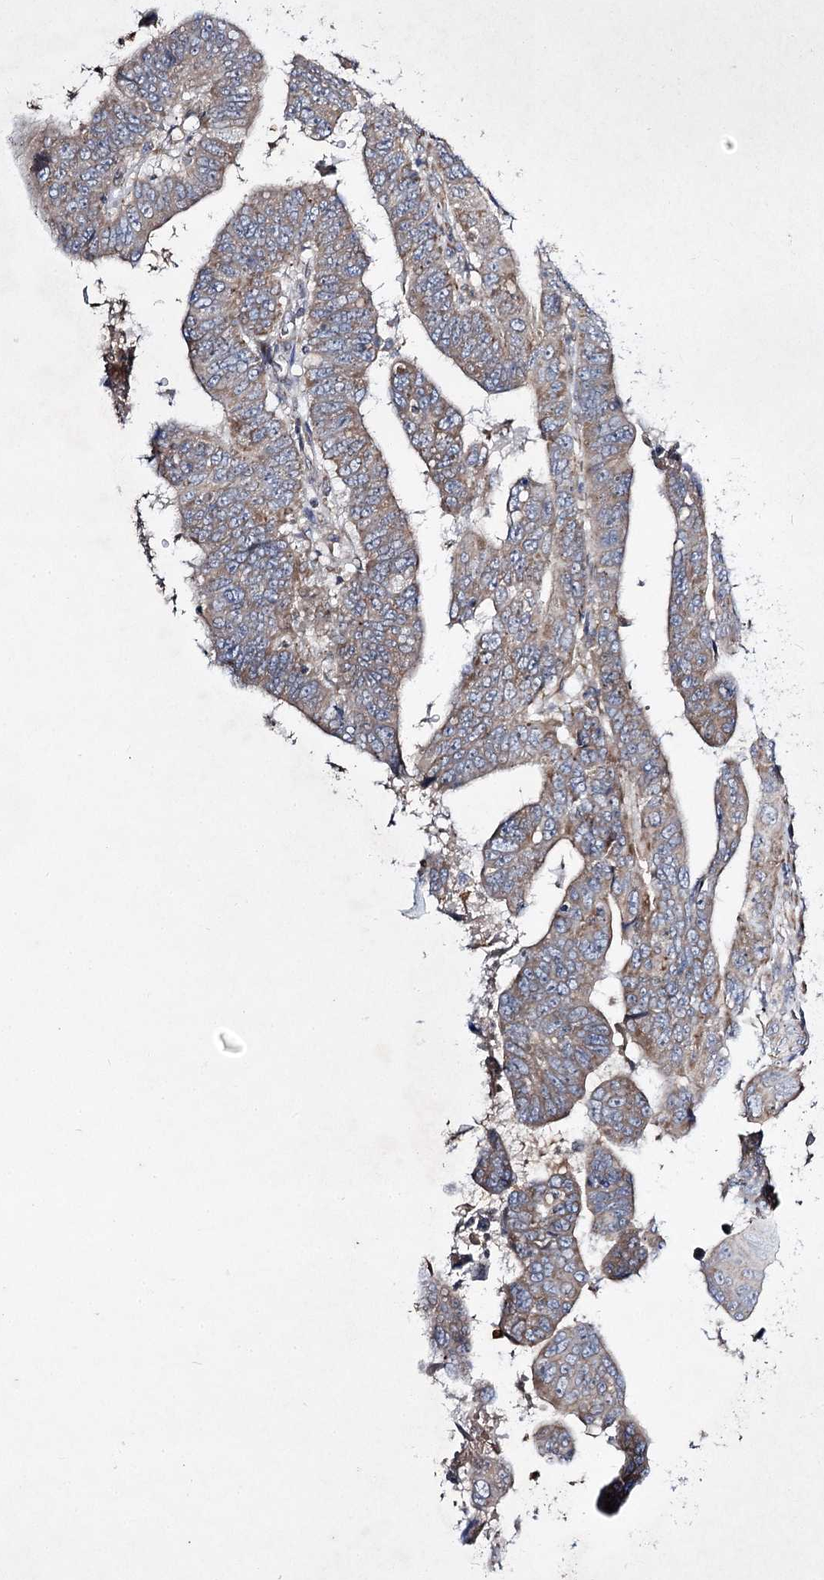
{"staining": {"intensity": "weak", "quantity": ">75%", "location": "cytoplasmic/membranous"}, "tissue": "colorectal cancer", "cell_type": "Tumor cells", "image_type": "cancer", "snomed": [{"axis": "morphology", "description": "Normal tissue, NOS"}, {"axis": "morphology", "description": "Adenocarcinoma, NOS"}, {"axis": "topography", "description": "Rectum"}], "caption": "Immunohistochemical staining of colorectal adenocarcinoma displays low levels of weak cytoplasmic/membranous expression in approximately >75% of tumor cells.", "gene": "KIAA0825", "patient": {"sex": "female", "age": 65}}